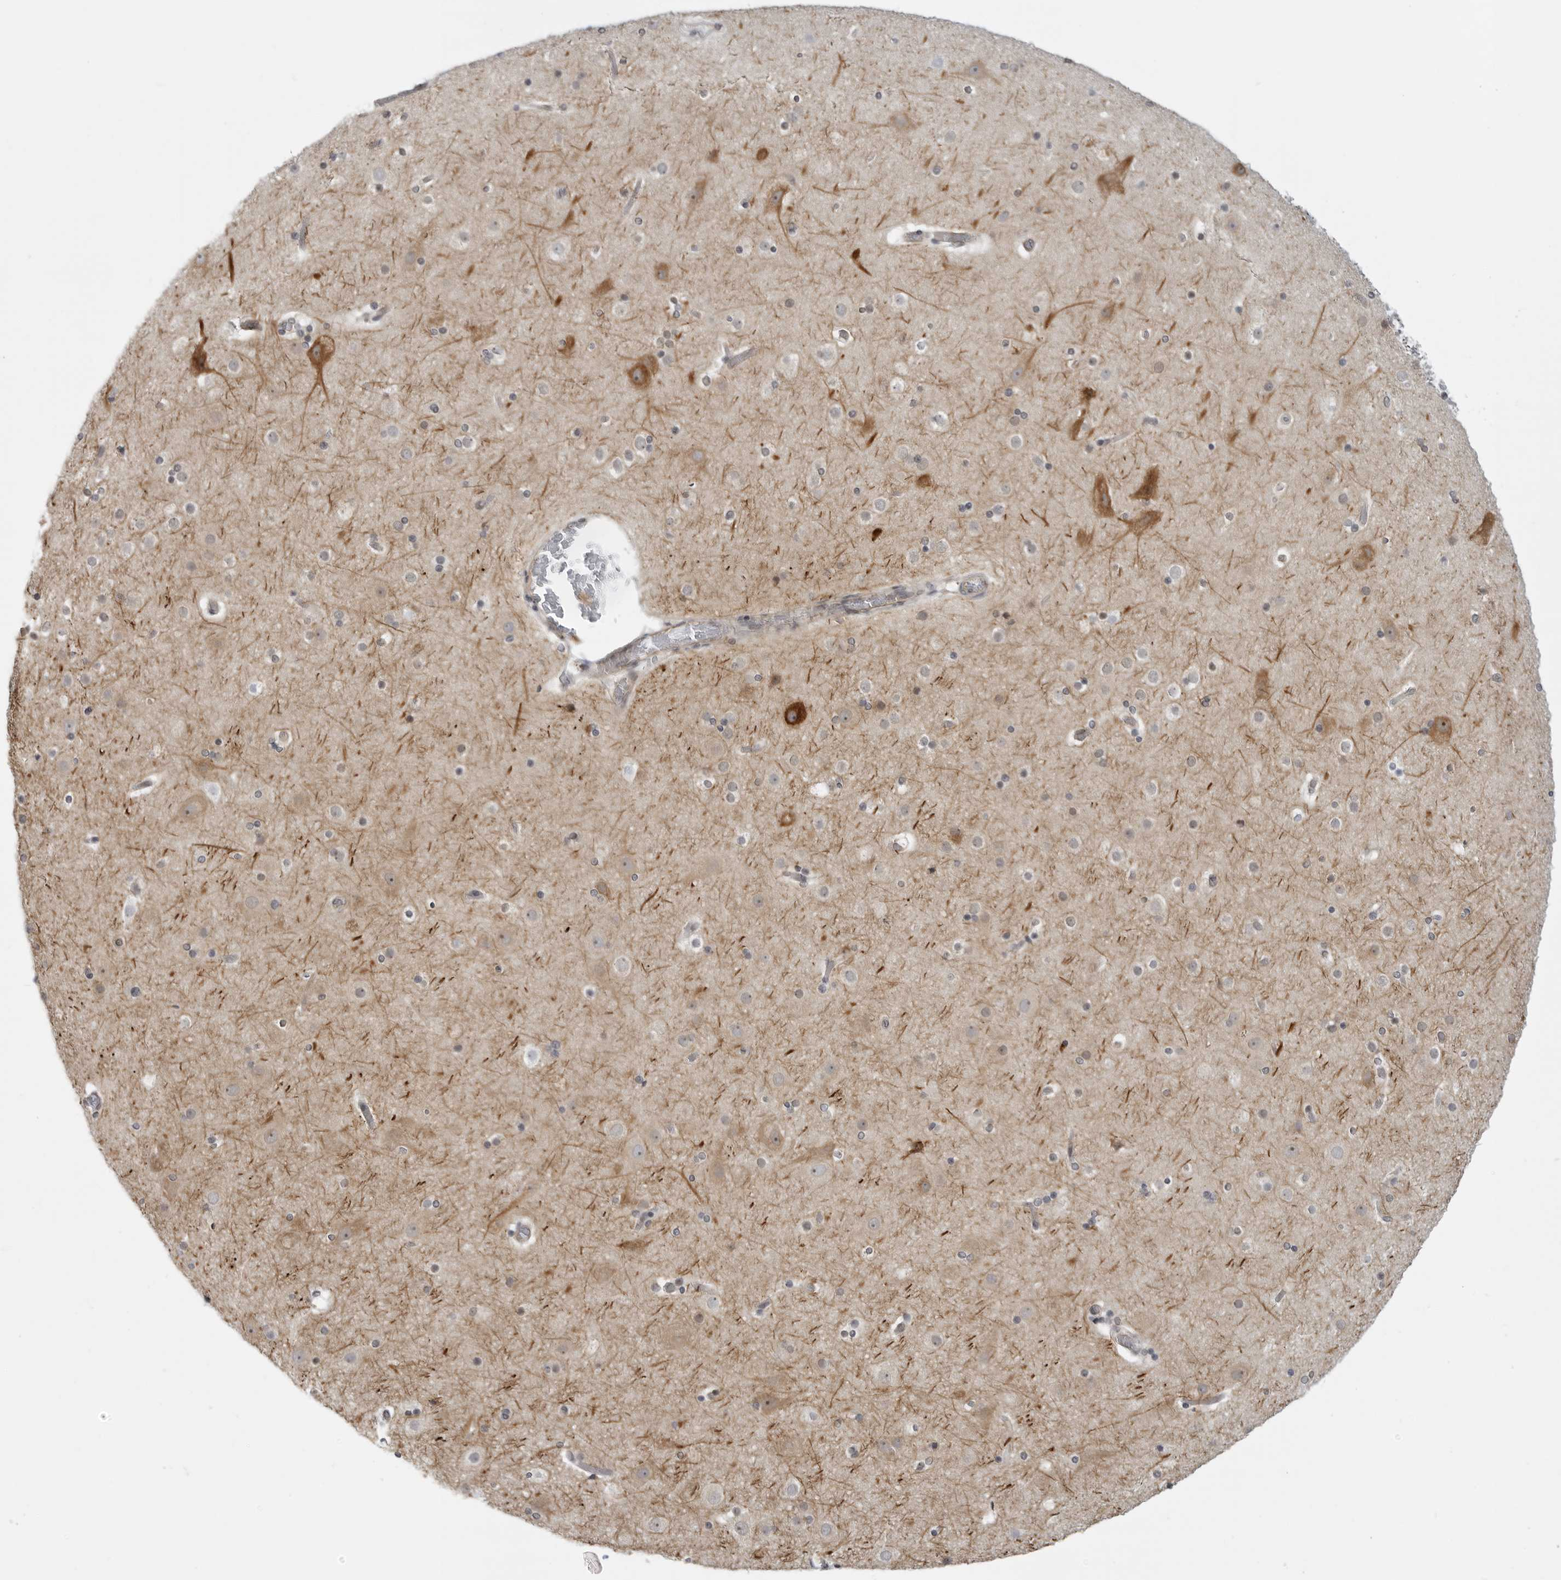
{"staining": {"intensity": "weak", "quantity": ">75%", "location": "cytoplasmic/membranous"}, "tissue": "cerebral cortex", "cell_type": "Endothelial cells", "image_type": "normal", "snomed": [{"axis": "morphology", "description": "Normal tissue, NOS"}, {"axis": "topography", "description": "Cerebral cortex"}], "caption": "Immunohistochemistry of benign cerebral cortex exhibits low levels of weak cytoplasmic/membranous staining in about >75% of endothelial cells.", "gene": "CEP295NL", "patient": {"sex": "male", "age": 57}}